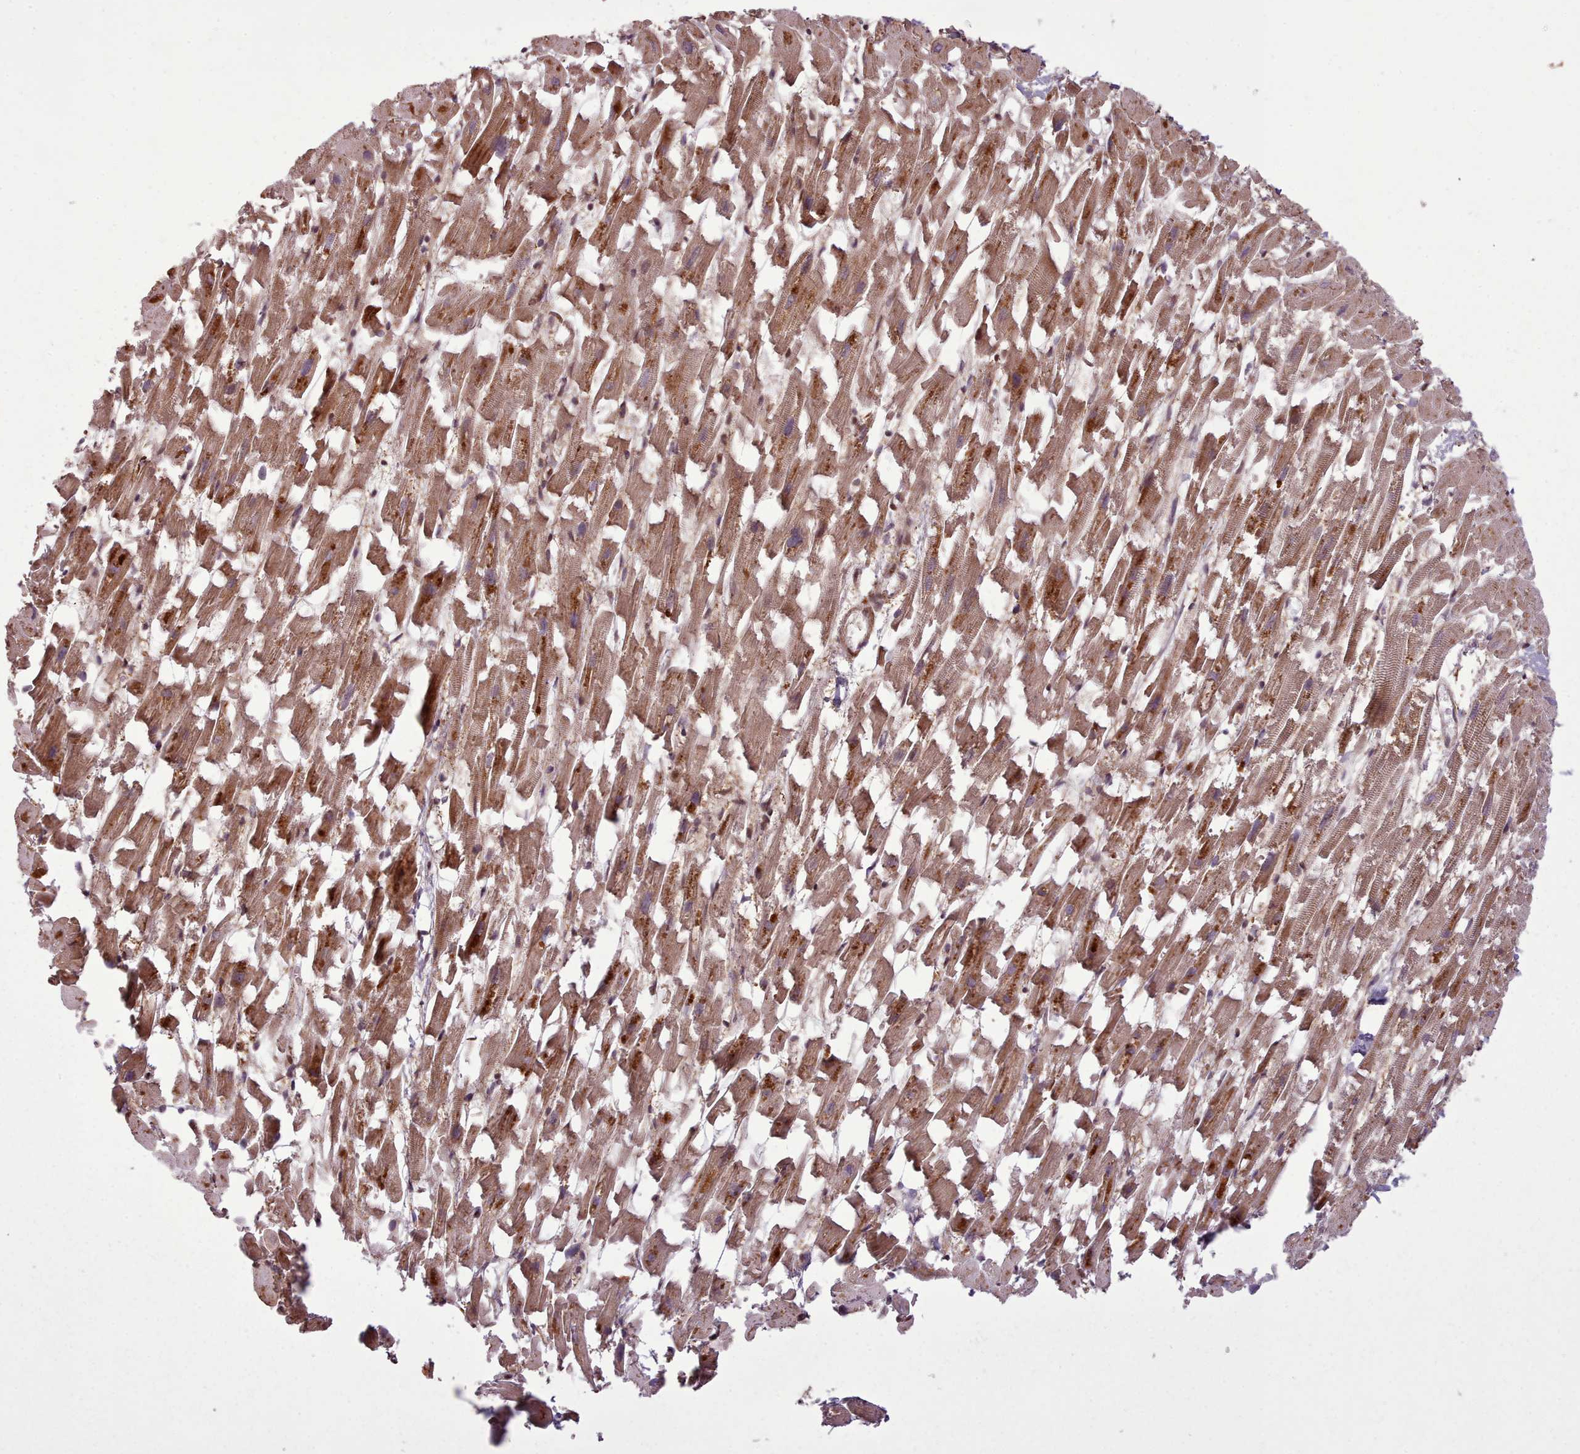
{"staining": {"intensity": "strong", "quantity": ">75%", "location": "cytoplasmic/membranous"}, "tissue": "heart muscle", "cell_type": "Cardiomyocytes", "image_type": "normal", "snomed": [{"axis": "morphology", "description": "Normal tissue, NOS"}, {"axis": "topography", "description": "Heart"}], "caption": "Immunohistochemistry image of normal heart muscle: heart muscle stained using IHC exhibits high levels of strong protein expression localized specifically in the cytoplasmic/membranous of cardiomyocytes, appearing as a cytoplasmic/membranous brown color.", "gene": "NLRP7", "patient": {"sex": "female", "age": 64}}